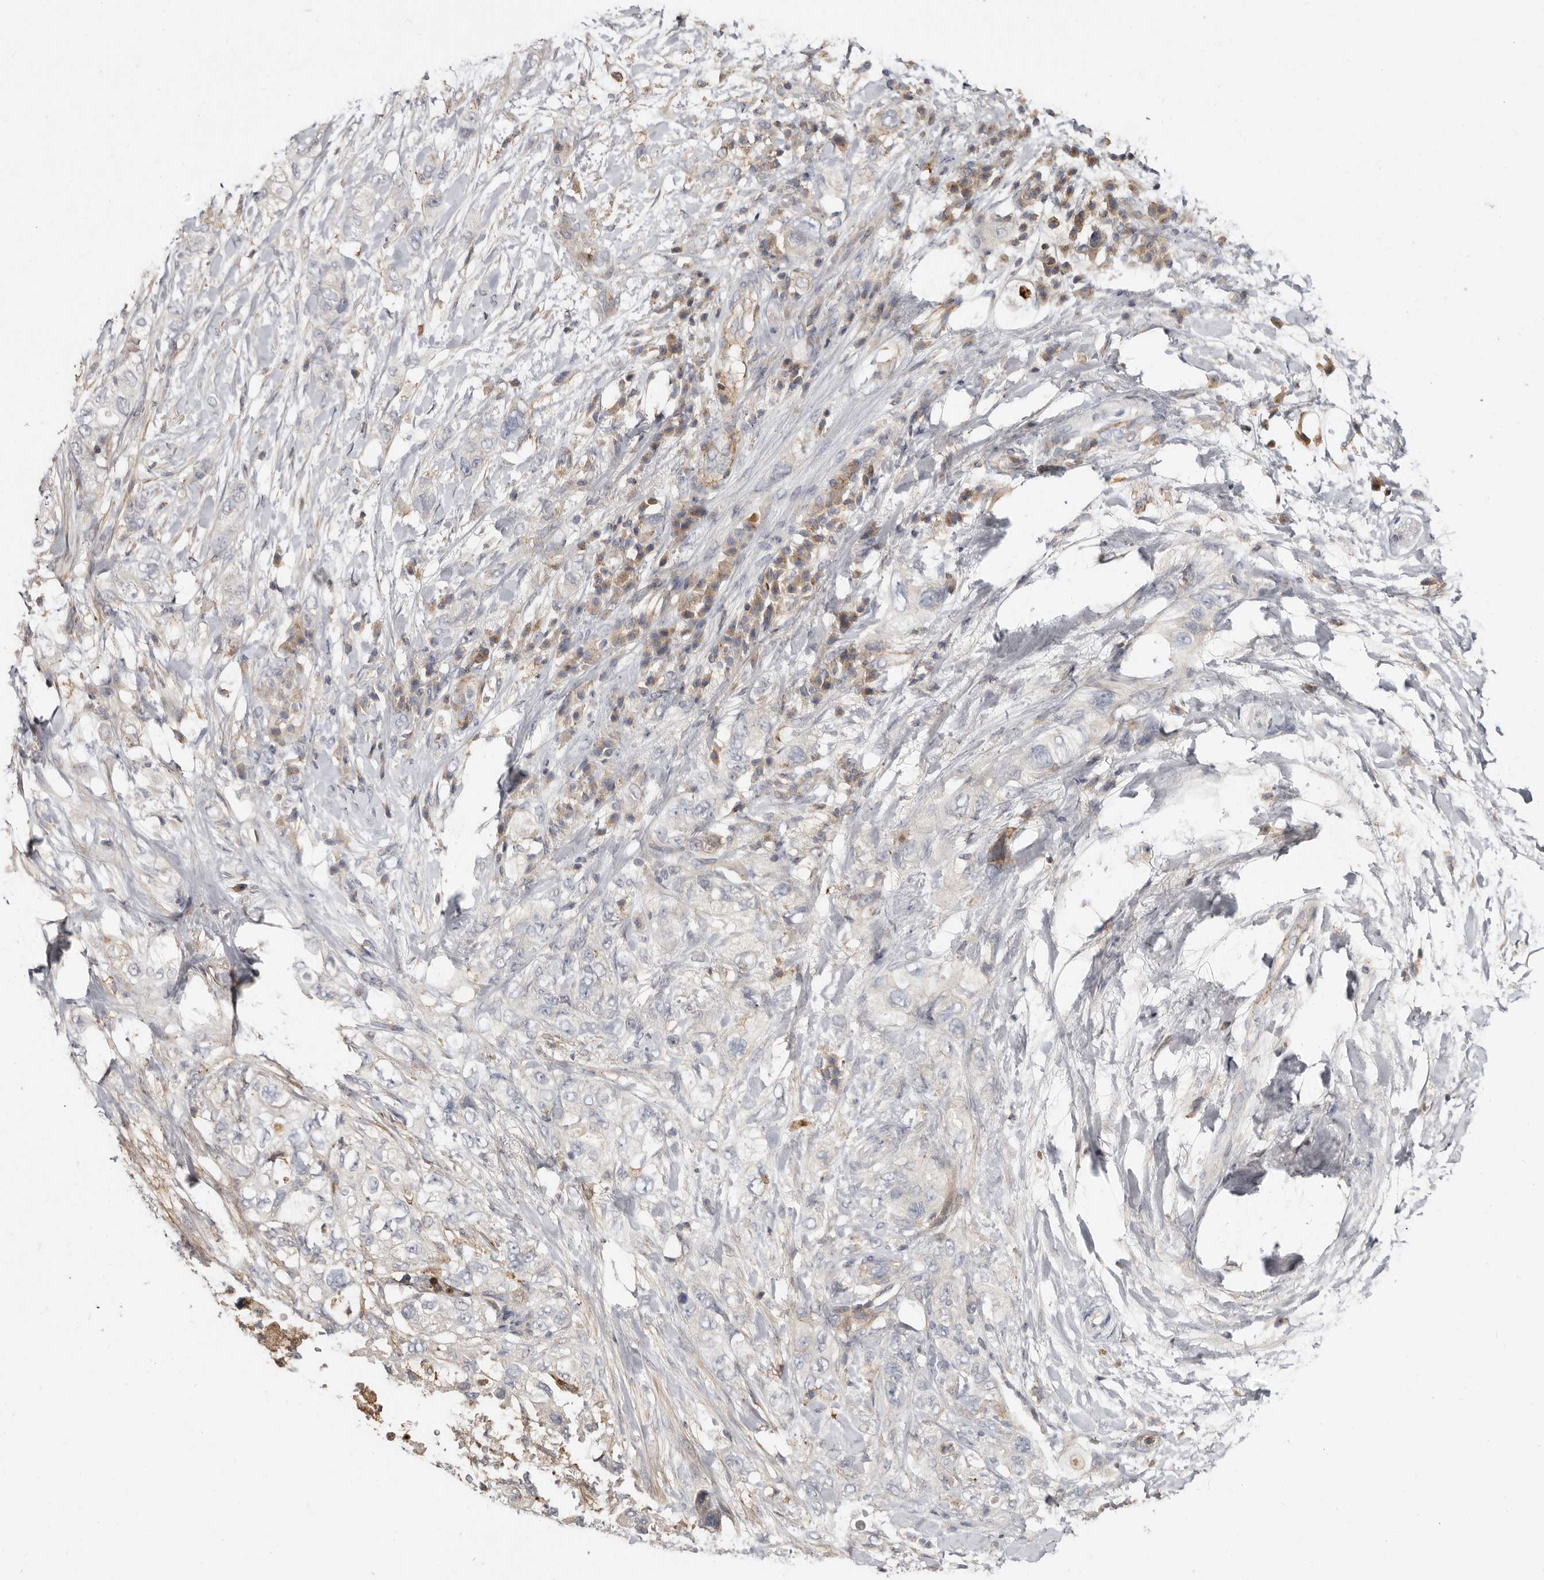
{"staining": {"intensity": "weak", "quantity": "<25%", "location": "cytoplasmic/membranous"}, "tissue": "pancreatic cancer", "cell_type": "Tumor cells", "image_type": "cancer", "snomed": [{"axis": "morphology", "description": "Adenocarcinoma, NOS"}, {"axis": "topography", "description": "Pancreas"}], "caption": "DAB immunohistochemical staining of human adenocarcinoma (pancreatic) shows no significant staining in tumor cells. (IHC, brightfield microscopy, high magnification).", "gene": "KIF26B", "patient": {"sex": "female", "age": 73}}